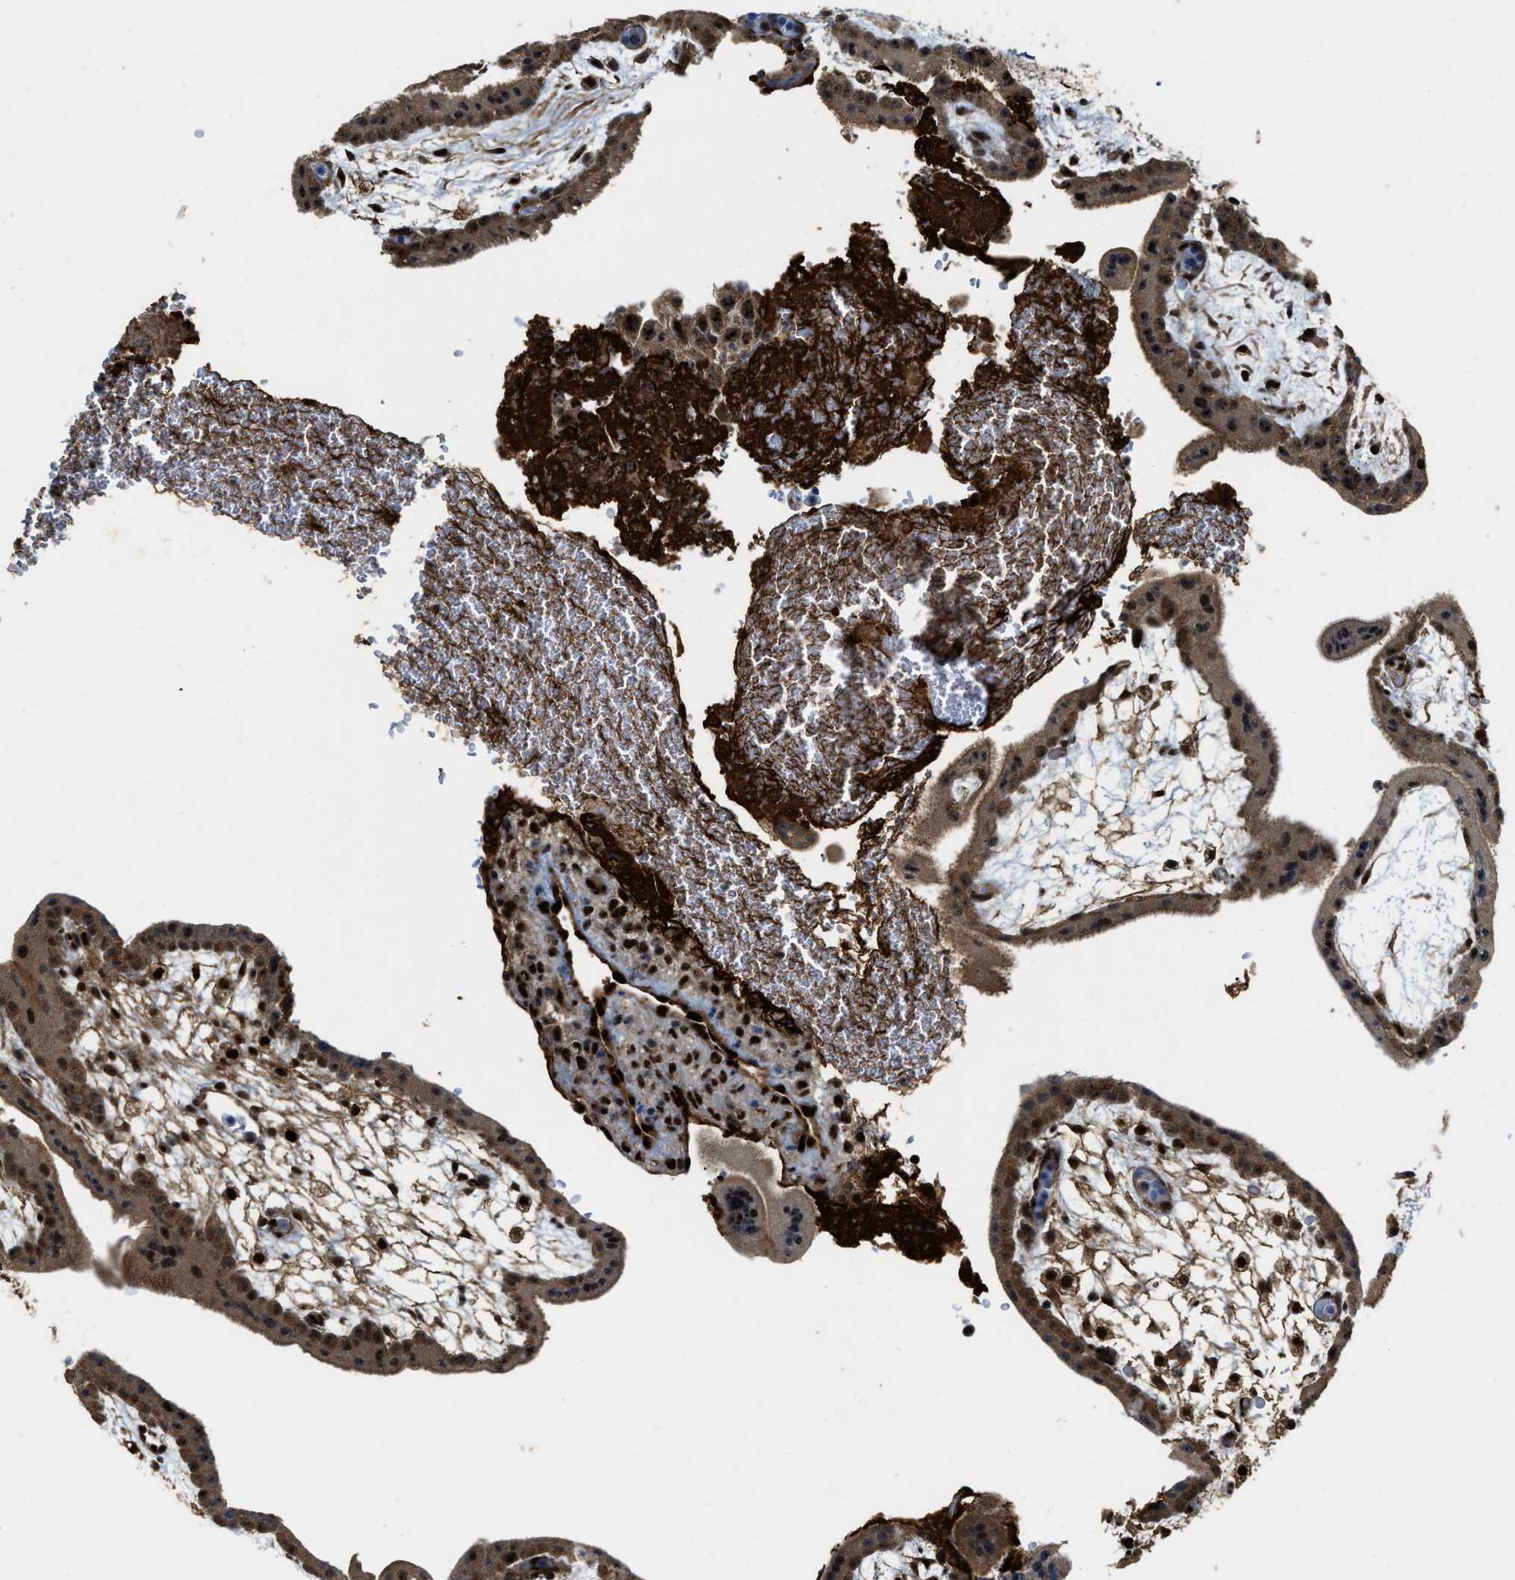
{"staining": {"intensity": "strong", "quantity": ">75%", "location": "nuclear"}, "tissue": "placenta", "cell_type": "Decidual cells", "image_type": "normal", "snomed": [{"axis": "morphology", "description": "Normal tissue, NOS"}, {"axis": "topography", "description": "Placenta"}], "caption": "High-power microscopy captured an immunohistochemistry micrograph of normal placenta, revealing strong nuclear staining in about >75% of decidual cells. Nuclei are stained in blue.", "gene": "ZNF687", "patient": {"sex": "female", "age": 35}}